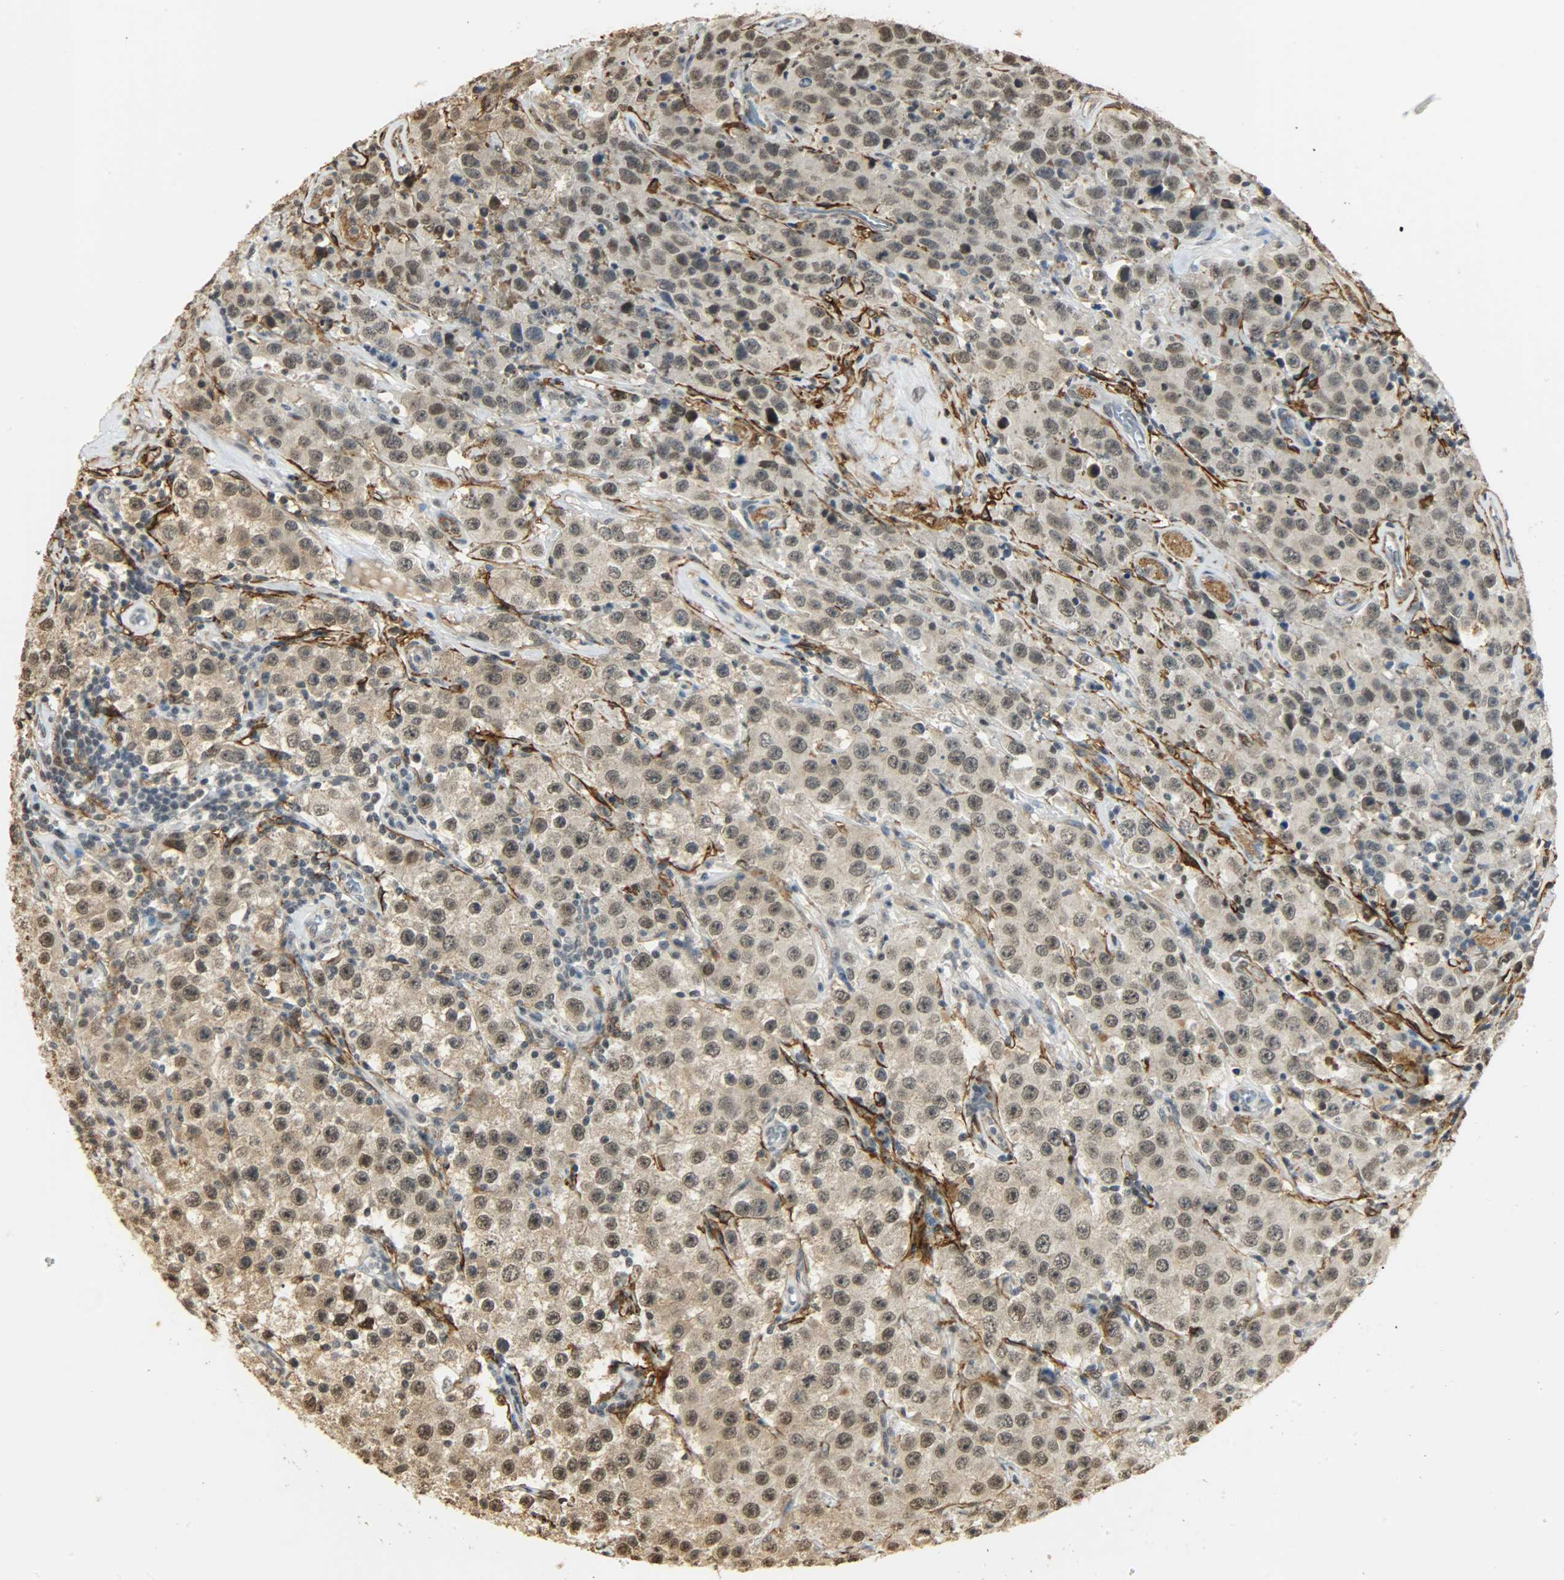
{"staining": {"intensity": "weak", "quantity": ">75%", "location": "cytoplasmic/membranous,nuclear"}, "tissue": "testis cancer", "cell_type": "Tumor cells", "image_type": "cancer", "snomed": [{"axis": "morphology", "description": "Seminoma, NOS"}, {"axis": "topography", "description": "Testis"}], "caption": "Human testis cancer (seminoma) stained with a protein marker shows weak staining in tumor cells.", "gene": "NGFR", "patient": {"sex": "male", "age": 52}}